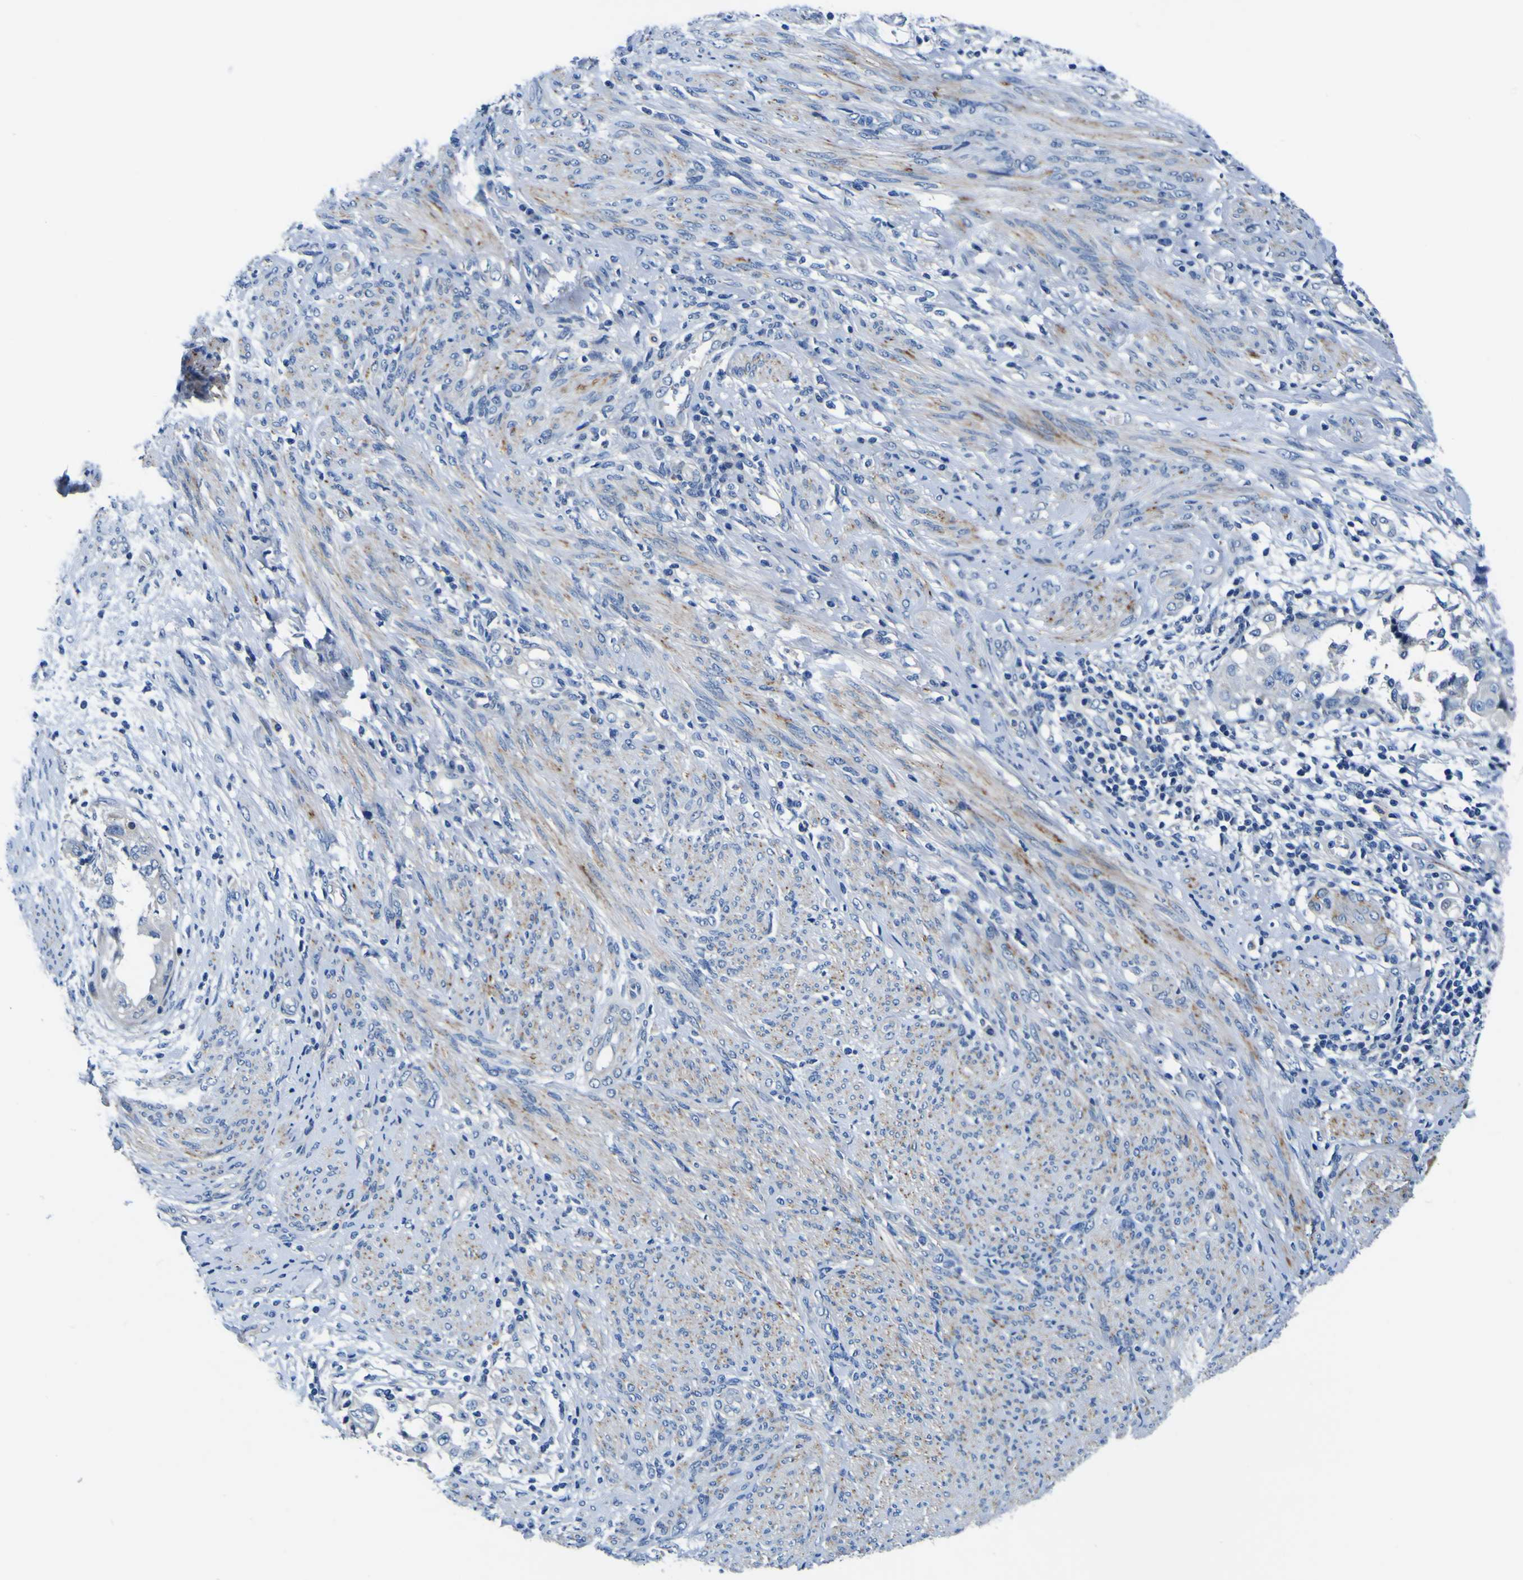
{"staining": {"intensity": "negative", "quantity": "none", "location": "none"}, "tissue": "endometrial cancer", "cell_type": "Tumor cells", "image_type": "cancer", "snomed": [{"axis": "morphology", "description": "Adenocarcinoma, NOS"}, {"axis": "topography", "description": "Endometrium"}], "caption": "IHC histopathology image of neoplastic tissue: endometrial cancer stained with DAB exhibits no significant protein staining in tumor cells.", "gene": "AGAP3", "patient": {"sex": "female", "age": 85}}